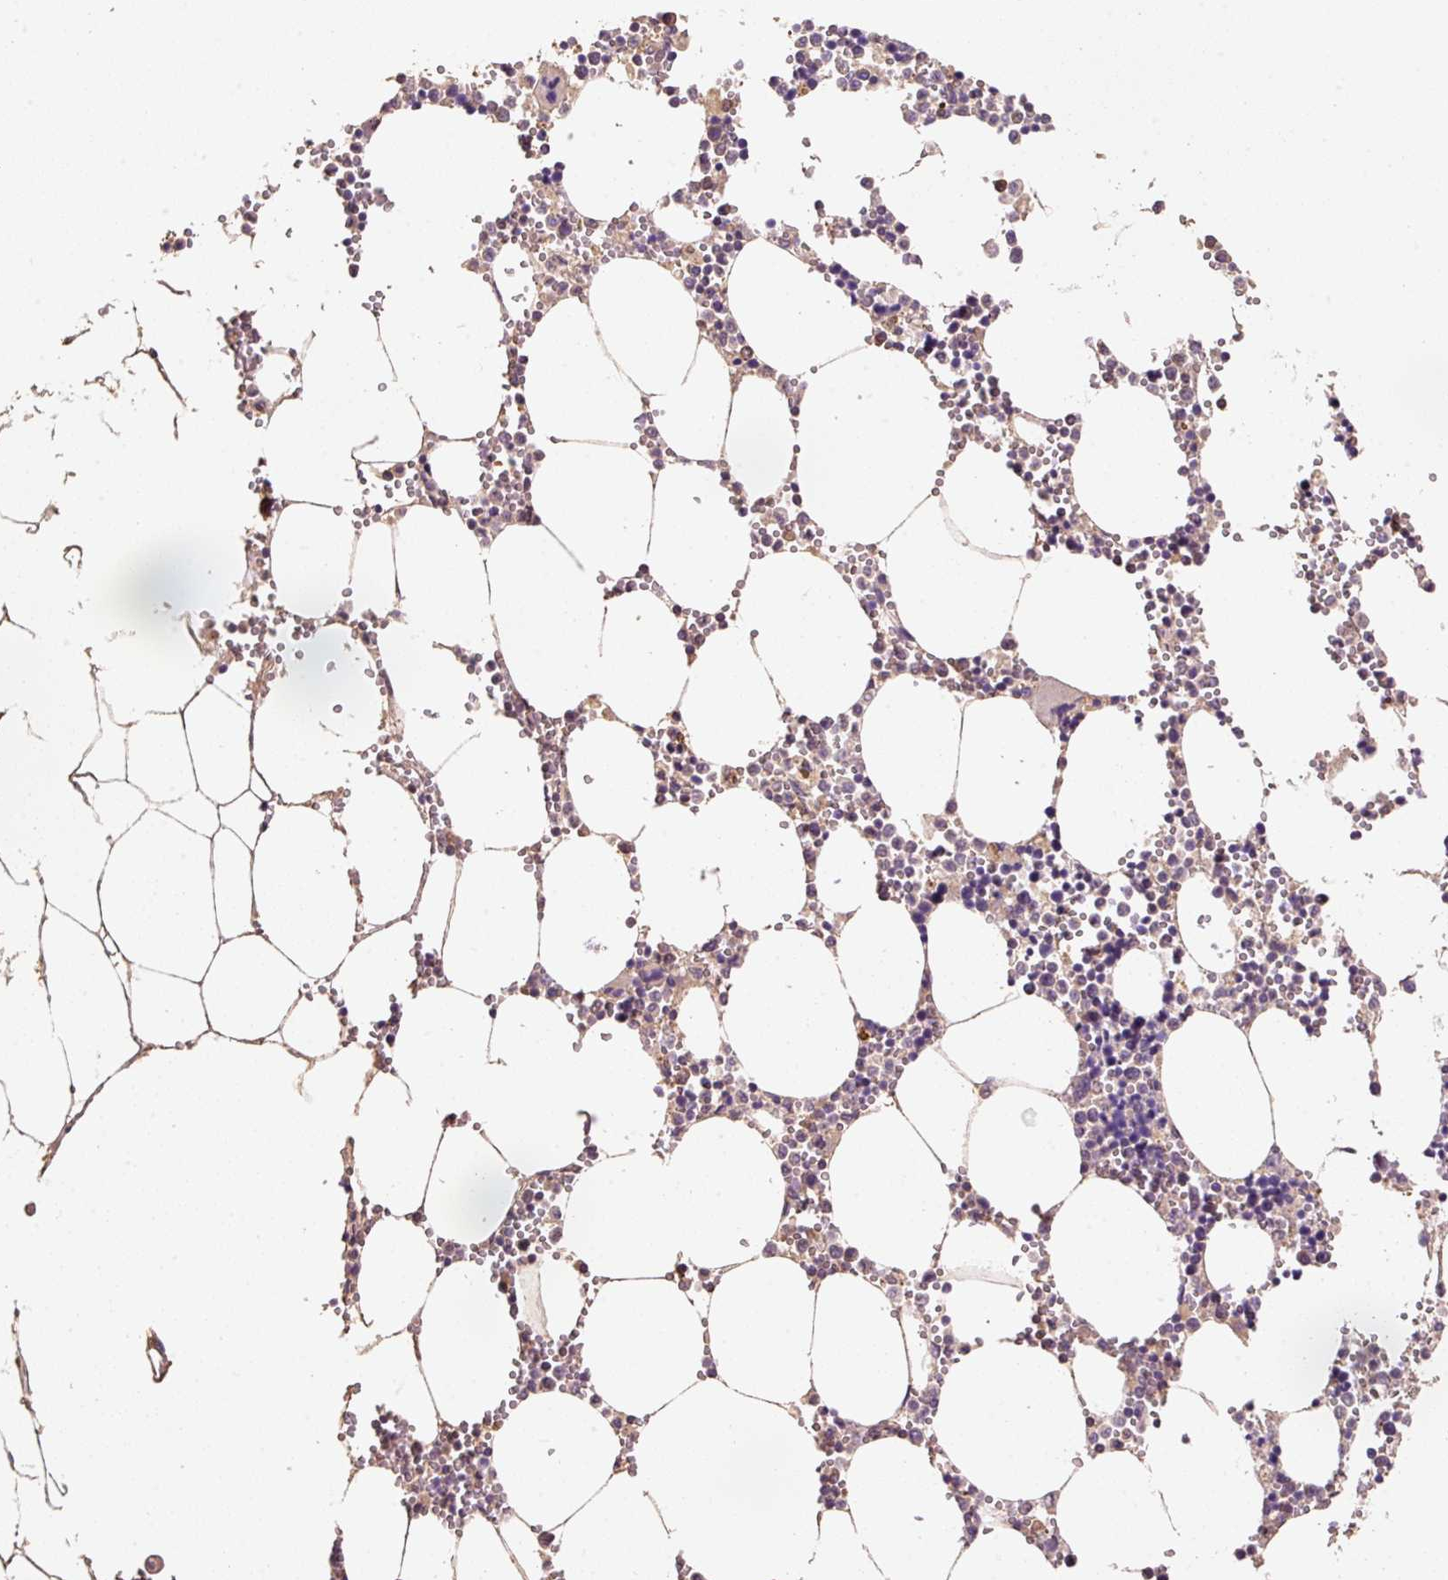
{"staining": {"intensity": "weak", "quantity": ">75%", "location": "cytoplasmic/membranous"}, "tissue": "bone marrow", "cell_type": "Hematopoietic cells", "image_type": "normal", "snomed": [{"axis": "morphology", "description": "Normal tissue, NOS"}, {"axis": "topography", "description": "Bone marrow"}], "caption": "Immunohistochemistry micrograph of normal bone marrow: bone marrow stained using immunohistochemistry (IHC) reveals low levels of weak protein expression localized specifically in the cytoplasmic/membranous of hematopoietic cells, appearing as a cytoplasmic/membranous brown color.", "gene": "HERC2", "patient": {"sex": "male", "age": 54}}